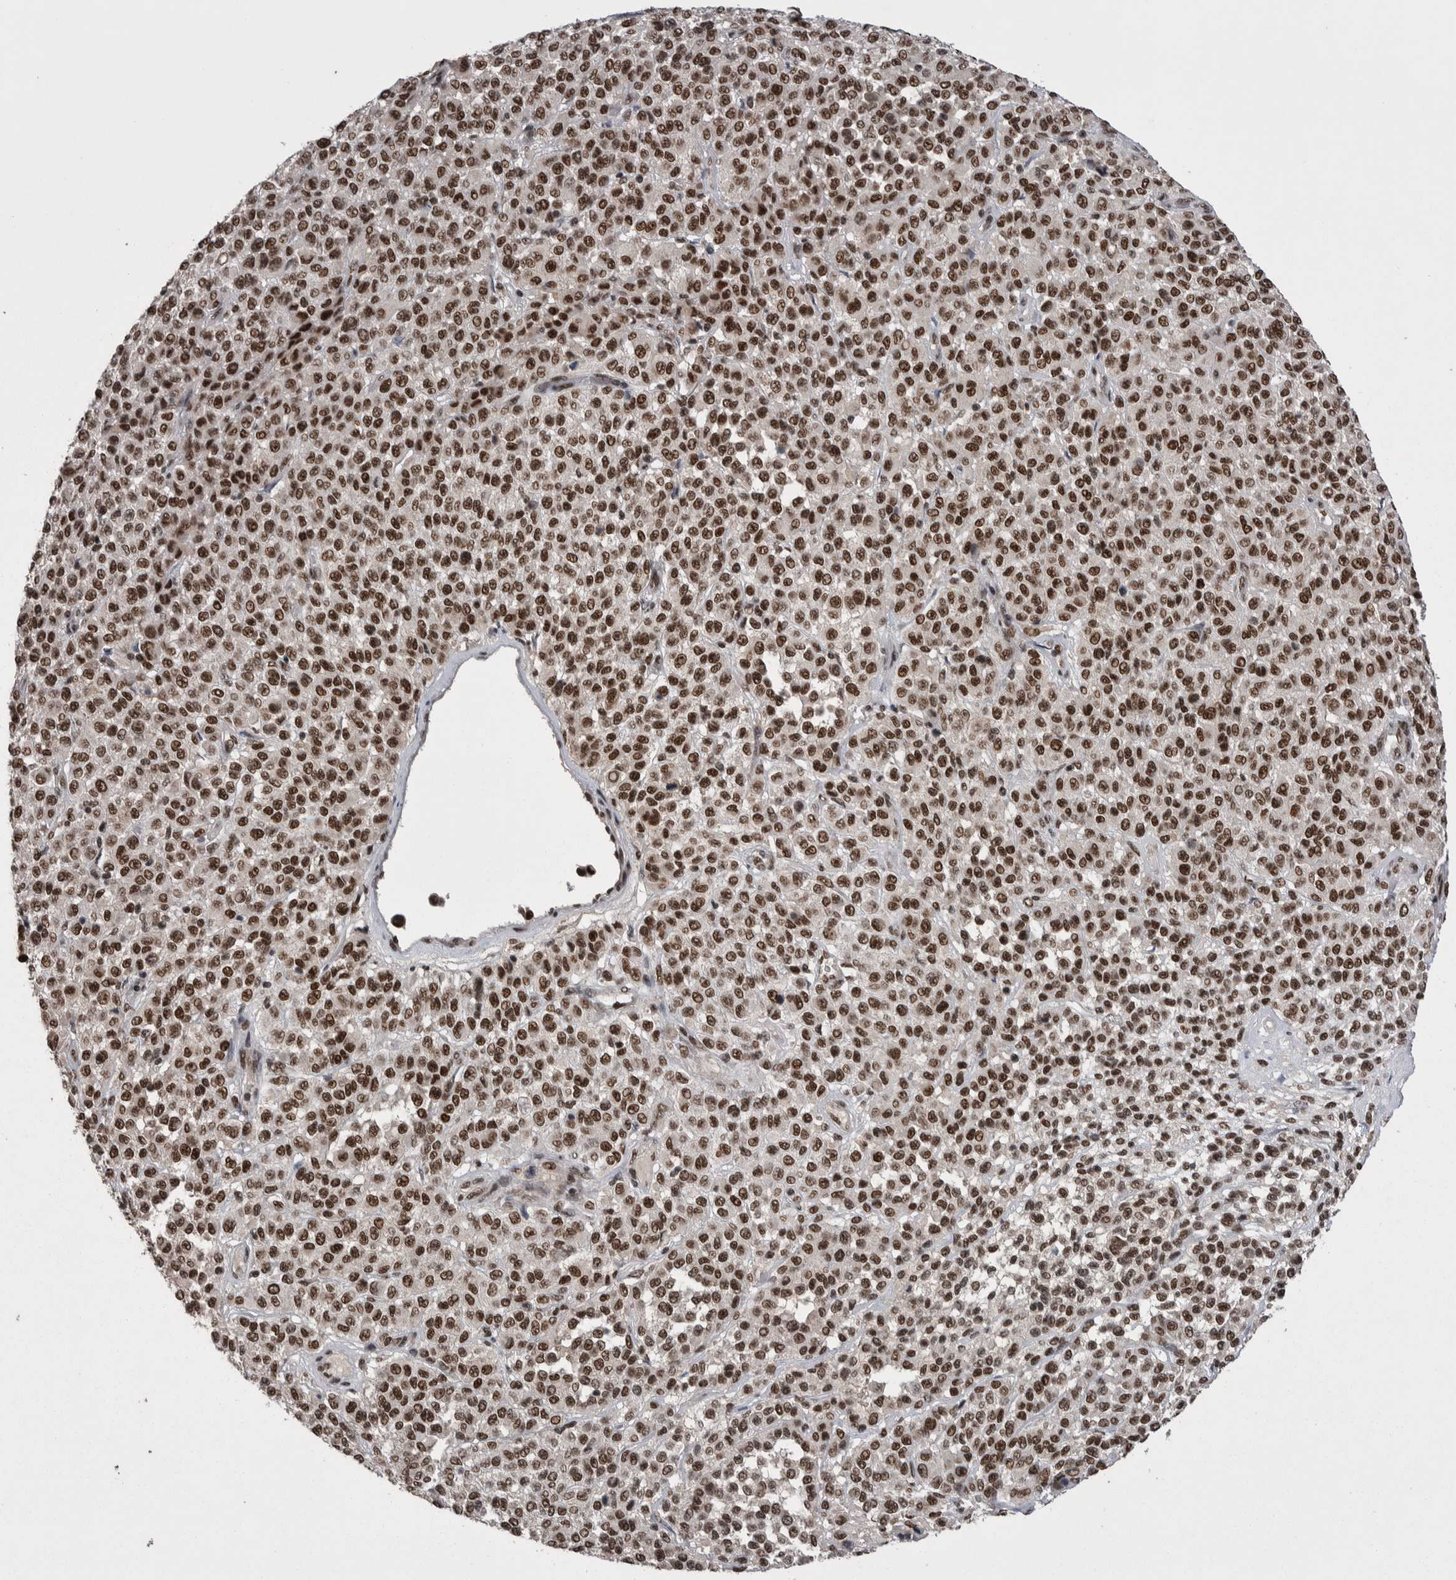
{"staining": {"intensity": "moderate", "quantity": ">75%", "location": "nuclear"}, "tissue": "melanoma", "cell_type": "Tumor cells", "image_type": "cancer", "snomed": [{"axis": "morphology", "description": "Malignant melanoma, Metastatic site"}, {"axis": "topography", "description": "Pancreas"}], "caption": "Immunohistochemistry of human melanoma exhibits medium levels of moderate nuclear expression in about >75% of tumor cells. The protein is stained brown, and the nuclei are stained in blue (DAB IHC with brightfield microscopy, high magnification).", "gene": "DMTF1", "patient": {"sex": "female", "age": 30}}